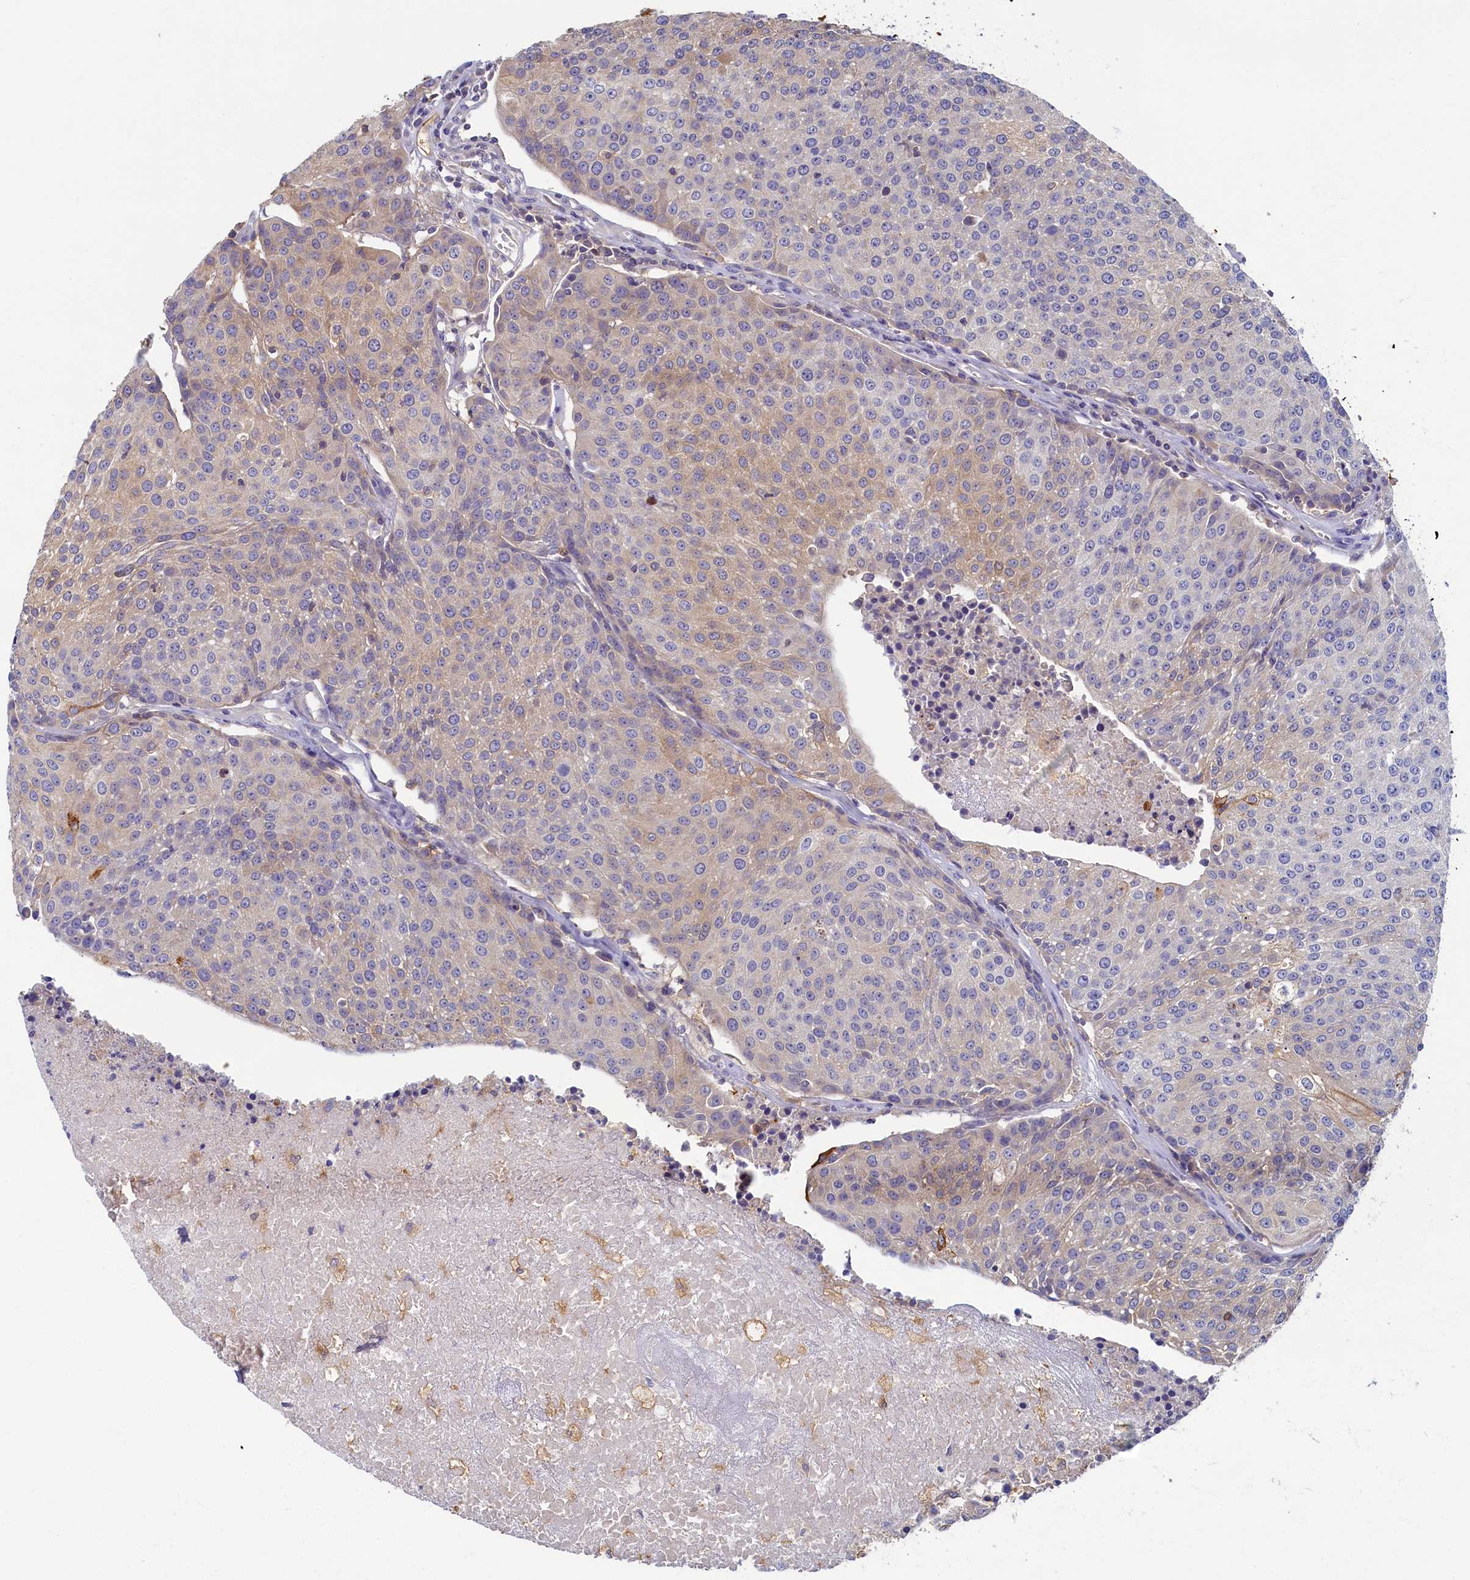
{"staining": {"intensity": "moderate", "quantity": "<25%", "location": "cytoplasmic/membranous"}, "tissue": "urothelial cancer", "cell_type": "Tumor cells", "image_type": "cancer", "snomed": [{"axis": "morphology", "description": "Urothelial carcinoma, High grade"}, {"axis": "topography", "description": "Urinary bladder"}], "caption": "IHC of urothelial cancer demonstrates low levels of moderate cytoplasmic/membranous staining in approximately <25% of tumor cells. The staining was performed using DAB (3,3'-diaminobenzidine) to visualize the protein expression in brown, while the nuclei were stained in blue with hematoxylin (Magnification: 20x).", "gene": "TIMM8B", "patient": {"sex": "female", "age": 85}}